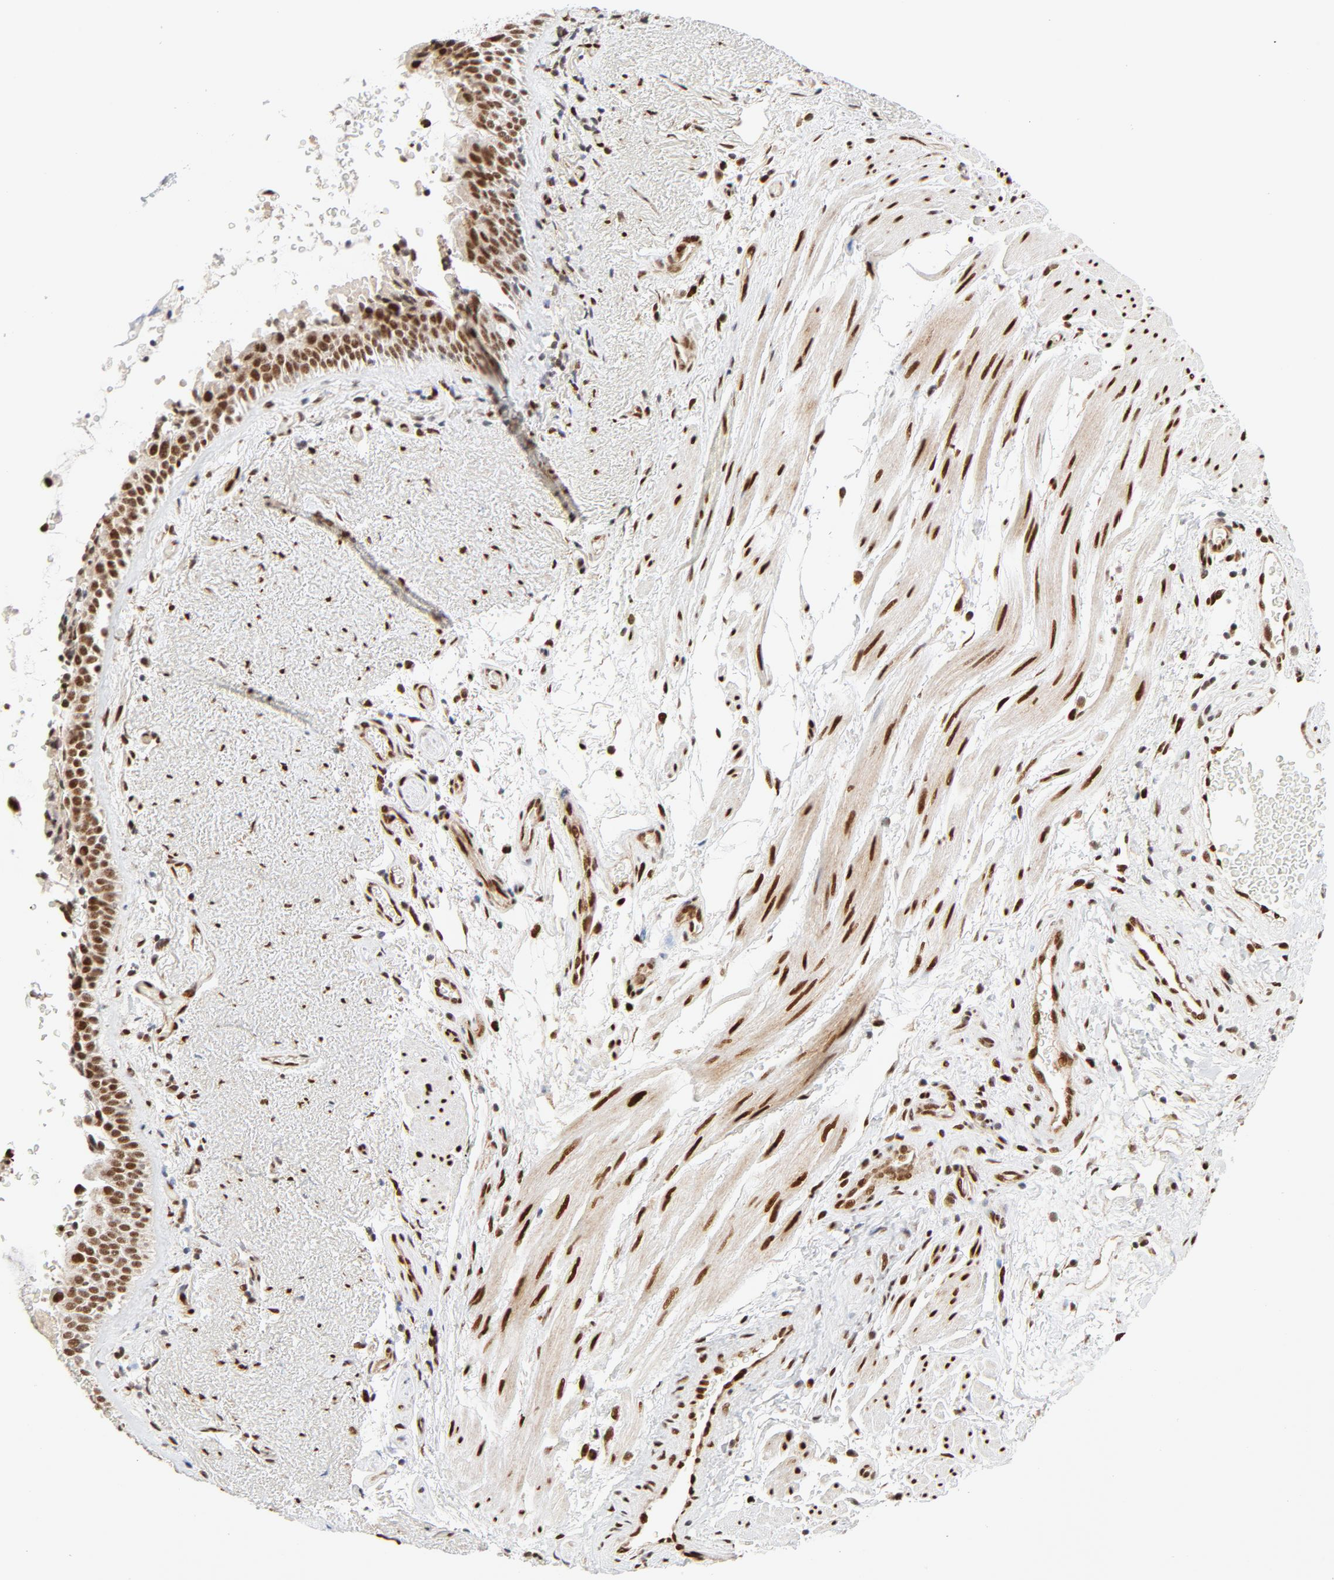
{"staining": {"intensity": "moderate", "quantity": ">75%", "location": "nuclear"}, "tissue": "bronchus", "cell_type": "Respiratory epithelial cells", "image_type": "normal", "snomed": [{"axis": "morphology", "description": "Normal tissue, NOS"}, {"axis": "topography", "description": "Bronchus"}], "caption": "Immunohistochemistry of unremarkable bronchus exhibits medium levels of moderate nuclear staining in approximately >75% of respiratory epithelial cells.", "gene": "MEF2A", "patient": {"sex": "female", "age": 54}}